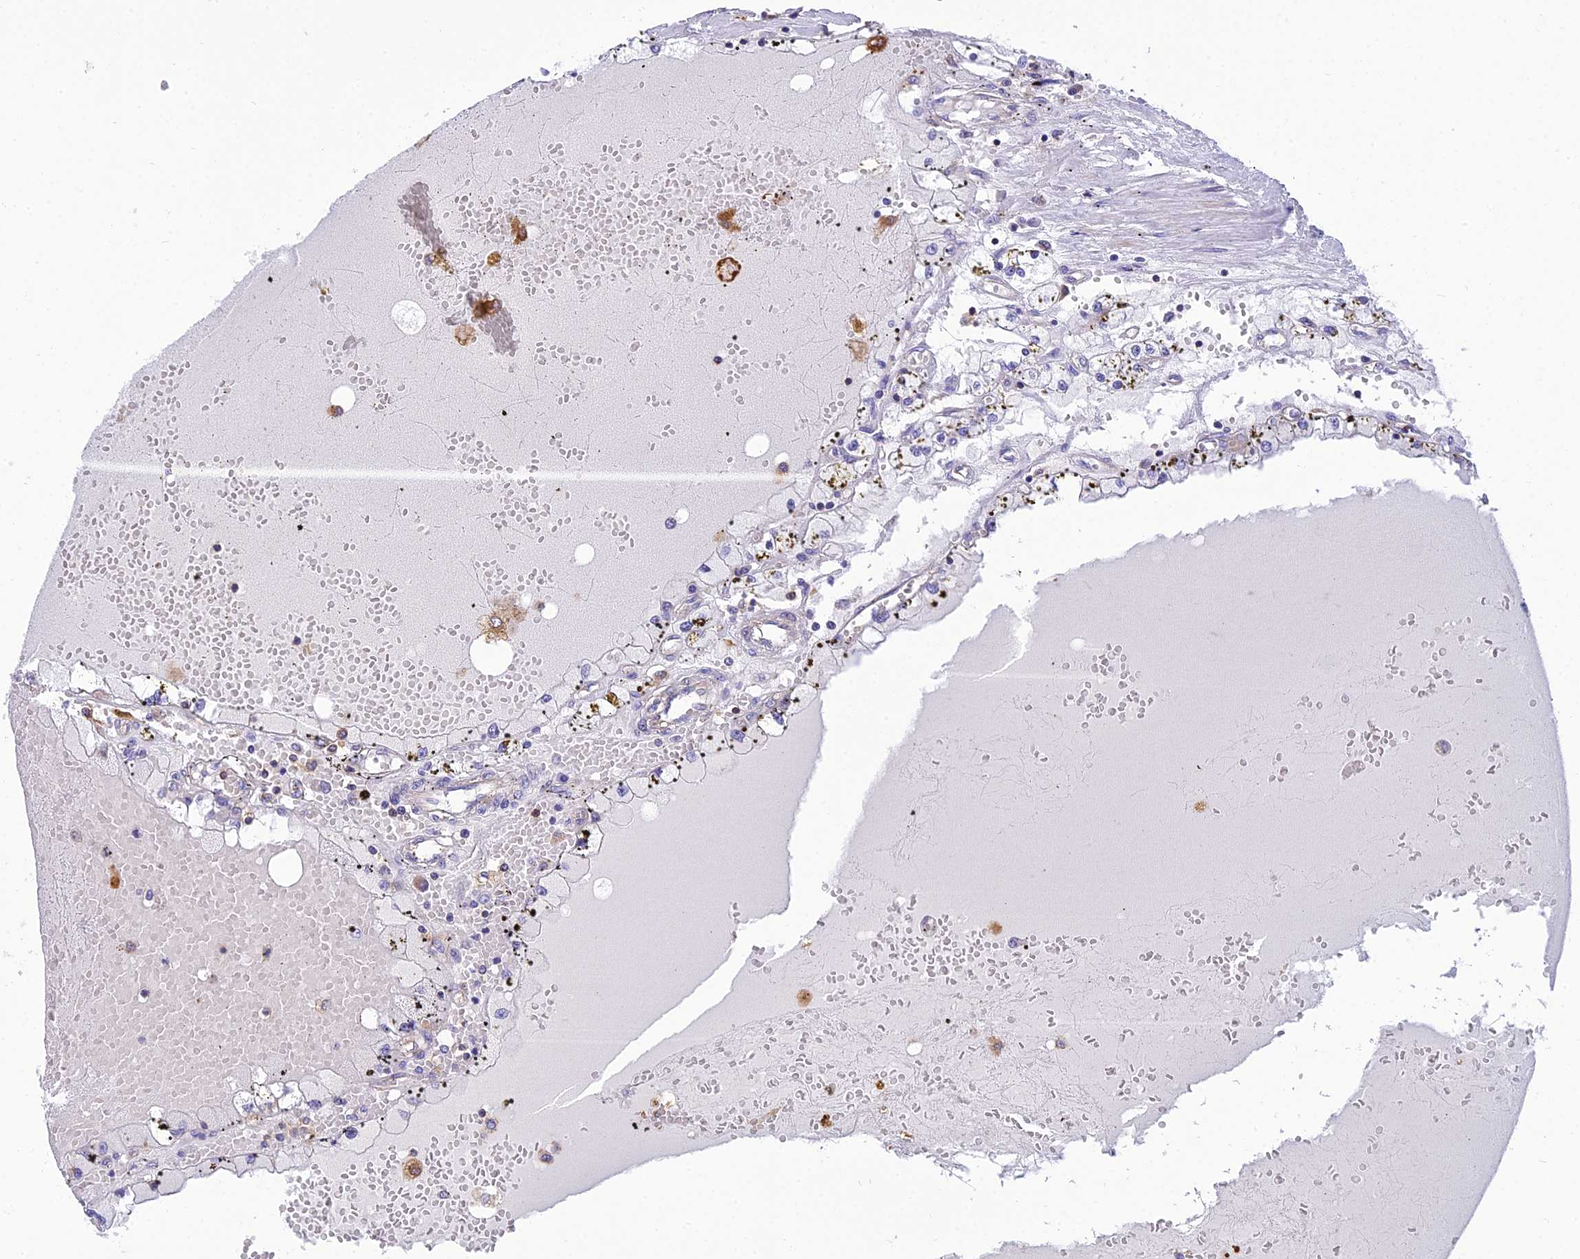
{"staining": {"intensity": "negative", "quantity": "none", "location": "none"}, "tissue": "renal cancer", "cell_type": "Tumor cells", "image_type": "cancer", "snomed": [{"axis": "morphology", "description": "Adenocarcinoma, NOS"}, {"axis": "topography", "description": "Kidney"}], "caption": "Human adenocarcinoma (renal) stained for a protein using immunohistochemistry (IHC) displays no staining in tumor cells.", "gene": "PPP1R18", "patient": {"sex": "male", "age": 56}}